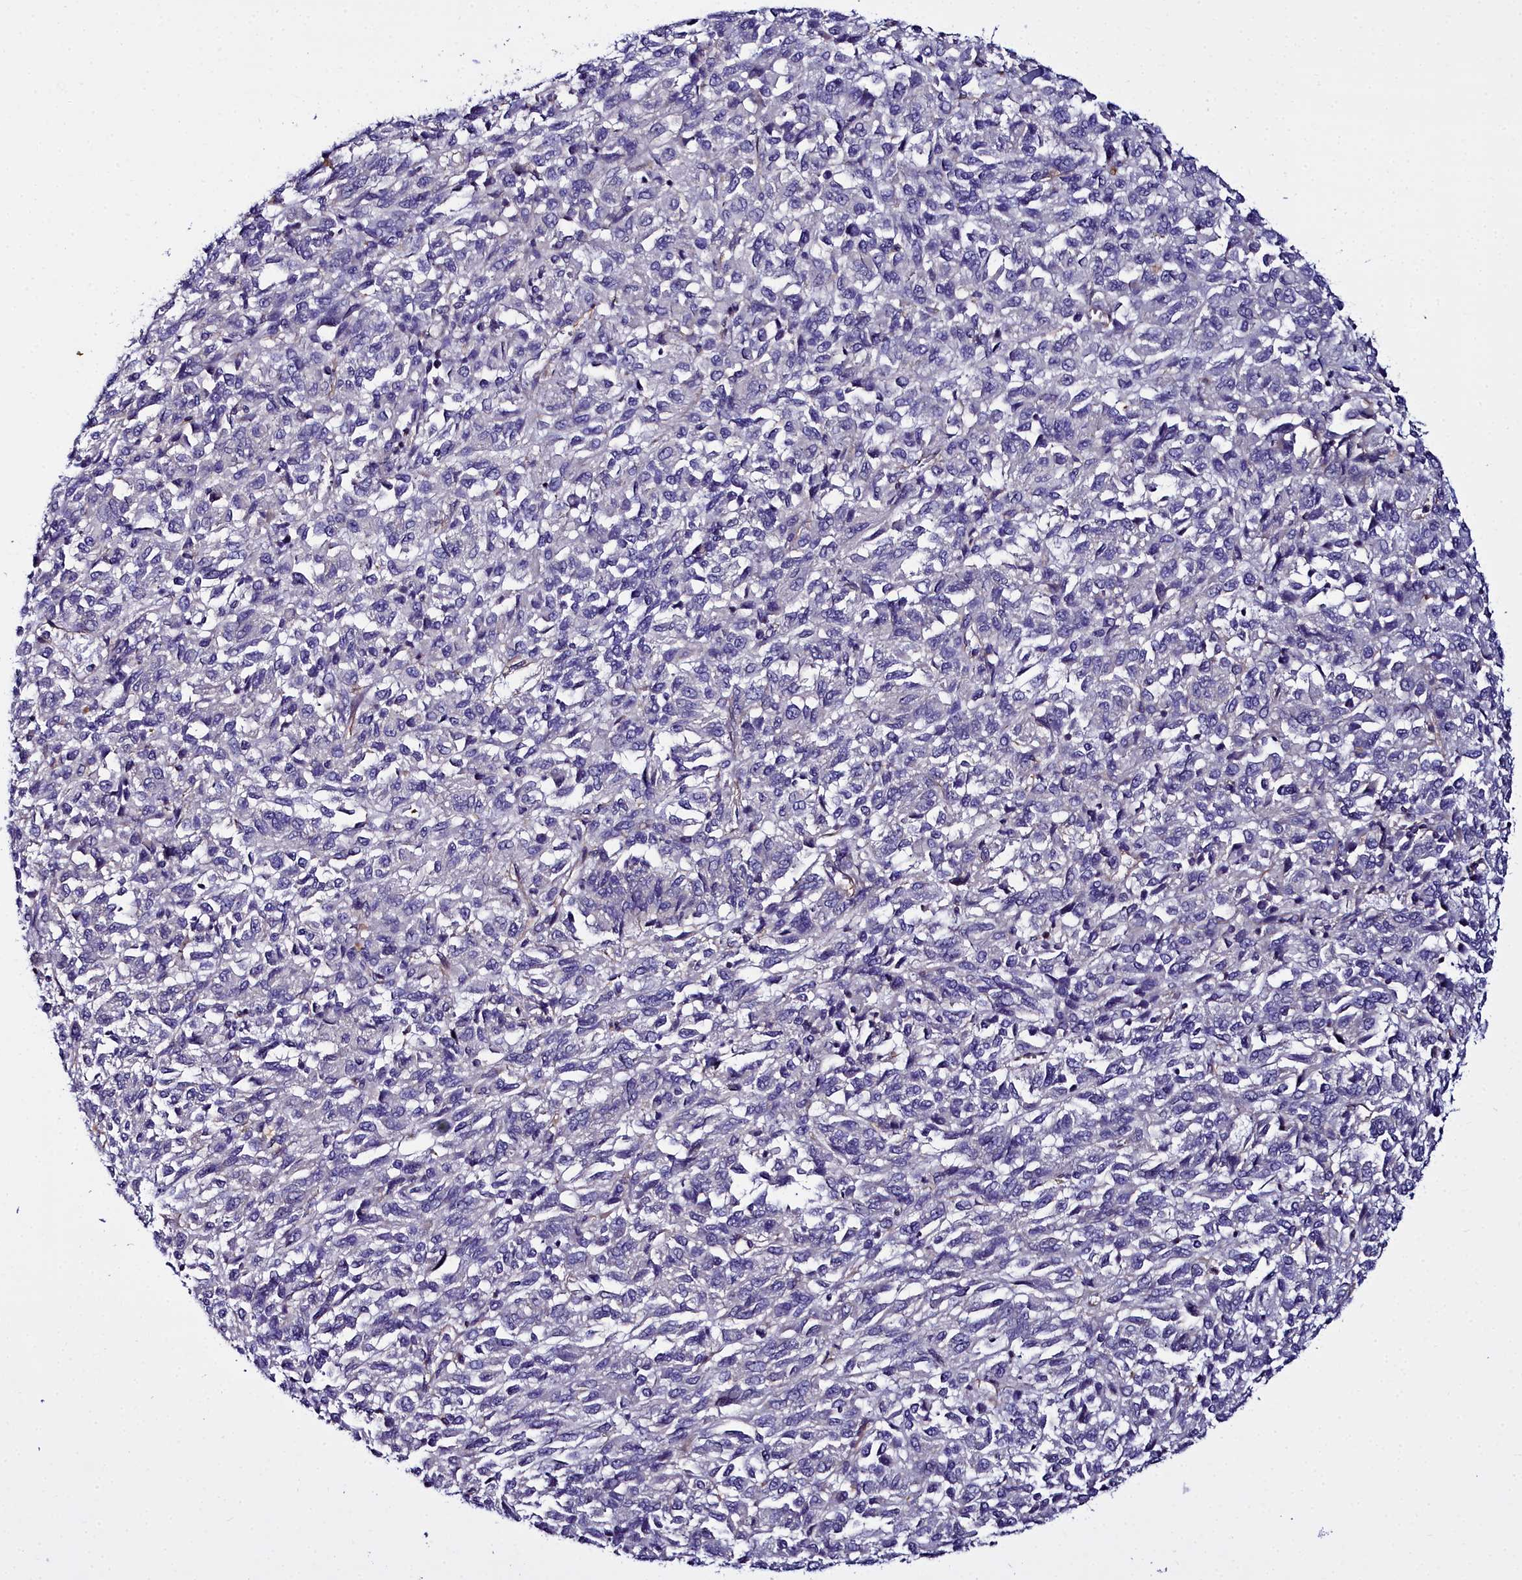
{"staining": {"intensity": "negative", "quantity": "none", "location": "none"}, "tissue": "melanoma", "cell_type": "Tumor cells", "image_type": "cancer", "snomed": [{"axis": "morphology", "description": "Malignant melanoma, Metastatic site"}, {"axis": "topography", "description": "Lung"}], "caption": "Tumor cells show no significant protein expression in malignant melanoma (metastatic site).", "gene": "FADS3", "patient": {"sex": "male", "age": 64}}